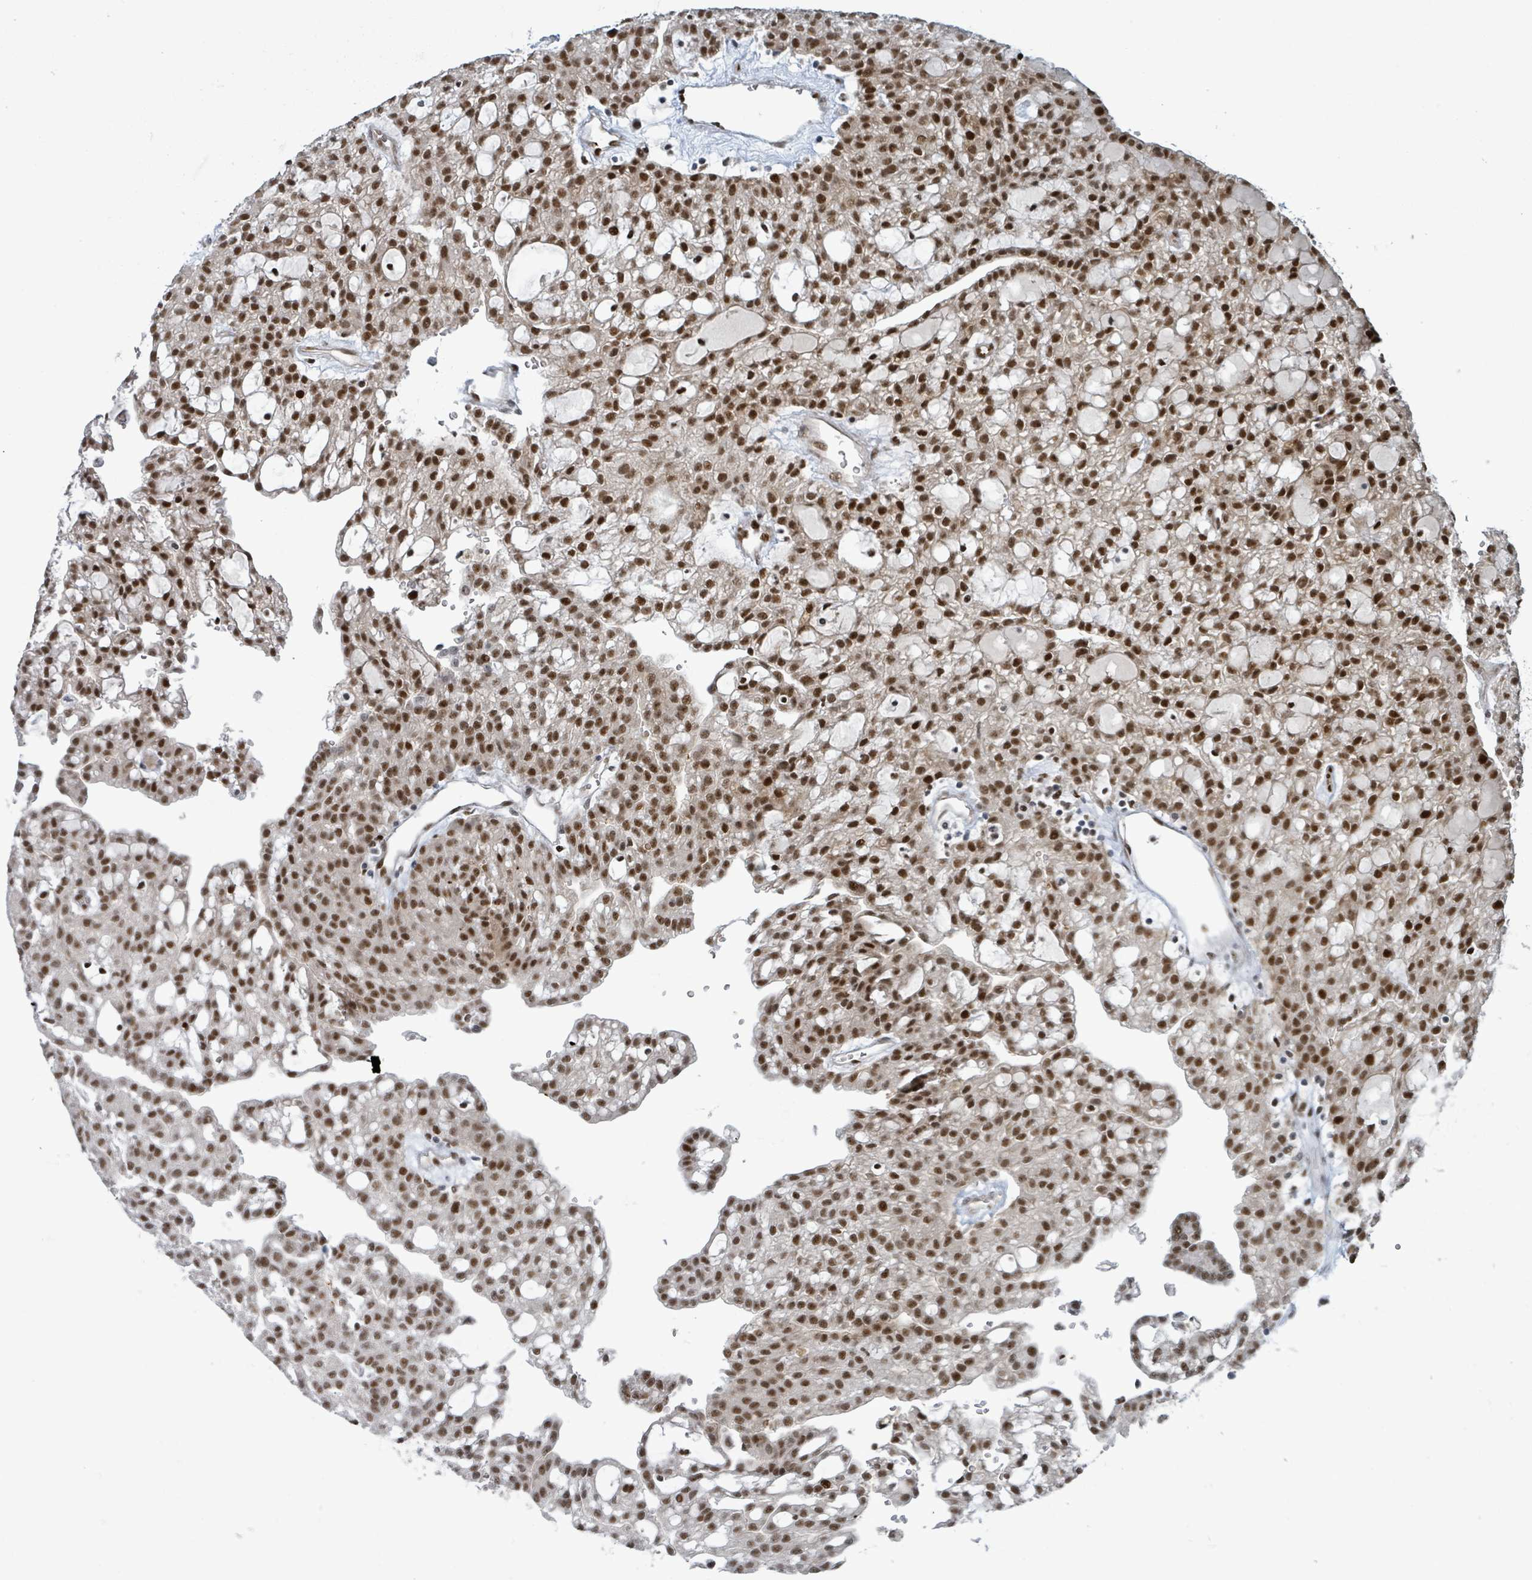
{"staining": {"intensity": "strong", "quantity": "25%-75%", "location": "nuclear"}, "tissue": "renal cancer", "cell_type": "Tumor cells", "image_type": "cancer", "snomed": [{"axis": "morphology", "description": "Adenocarcinoma, NOS"}, {"axis": "topography", "description": "Kidney"}], "caption": "IHC (DAB) staining of renal adenocarcinoma exhibits strong nuclear protein staining in about 25%-75% of tumor cells.", "gene": "KLF3", "patient": {"sex": "male", "age": 63}}